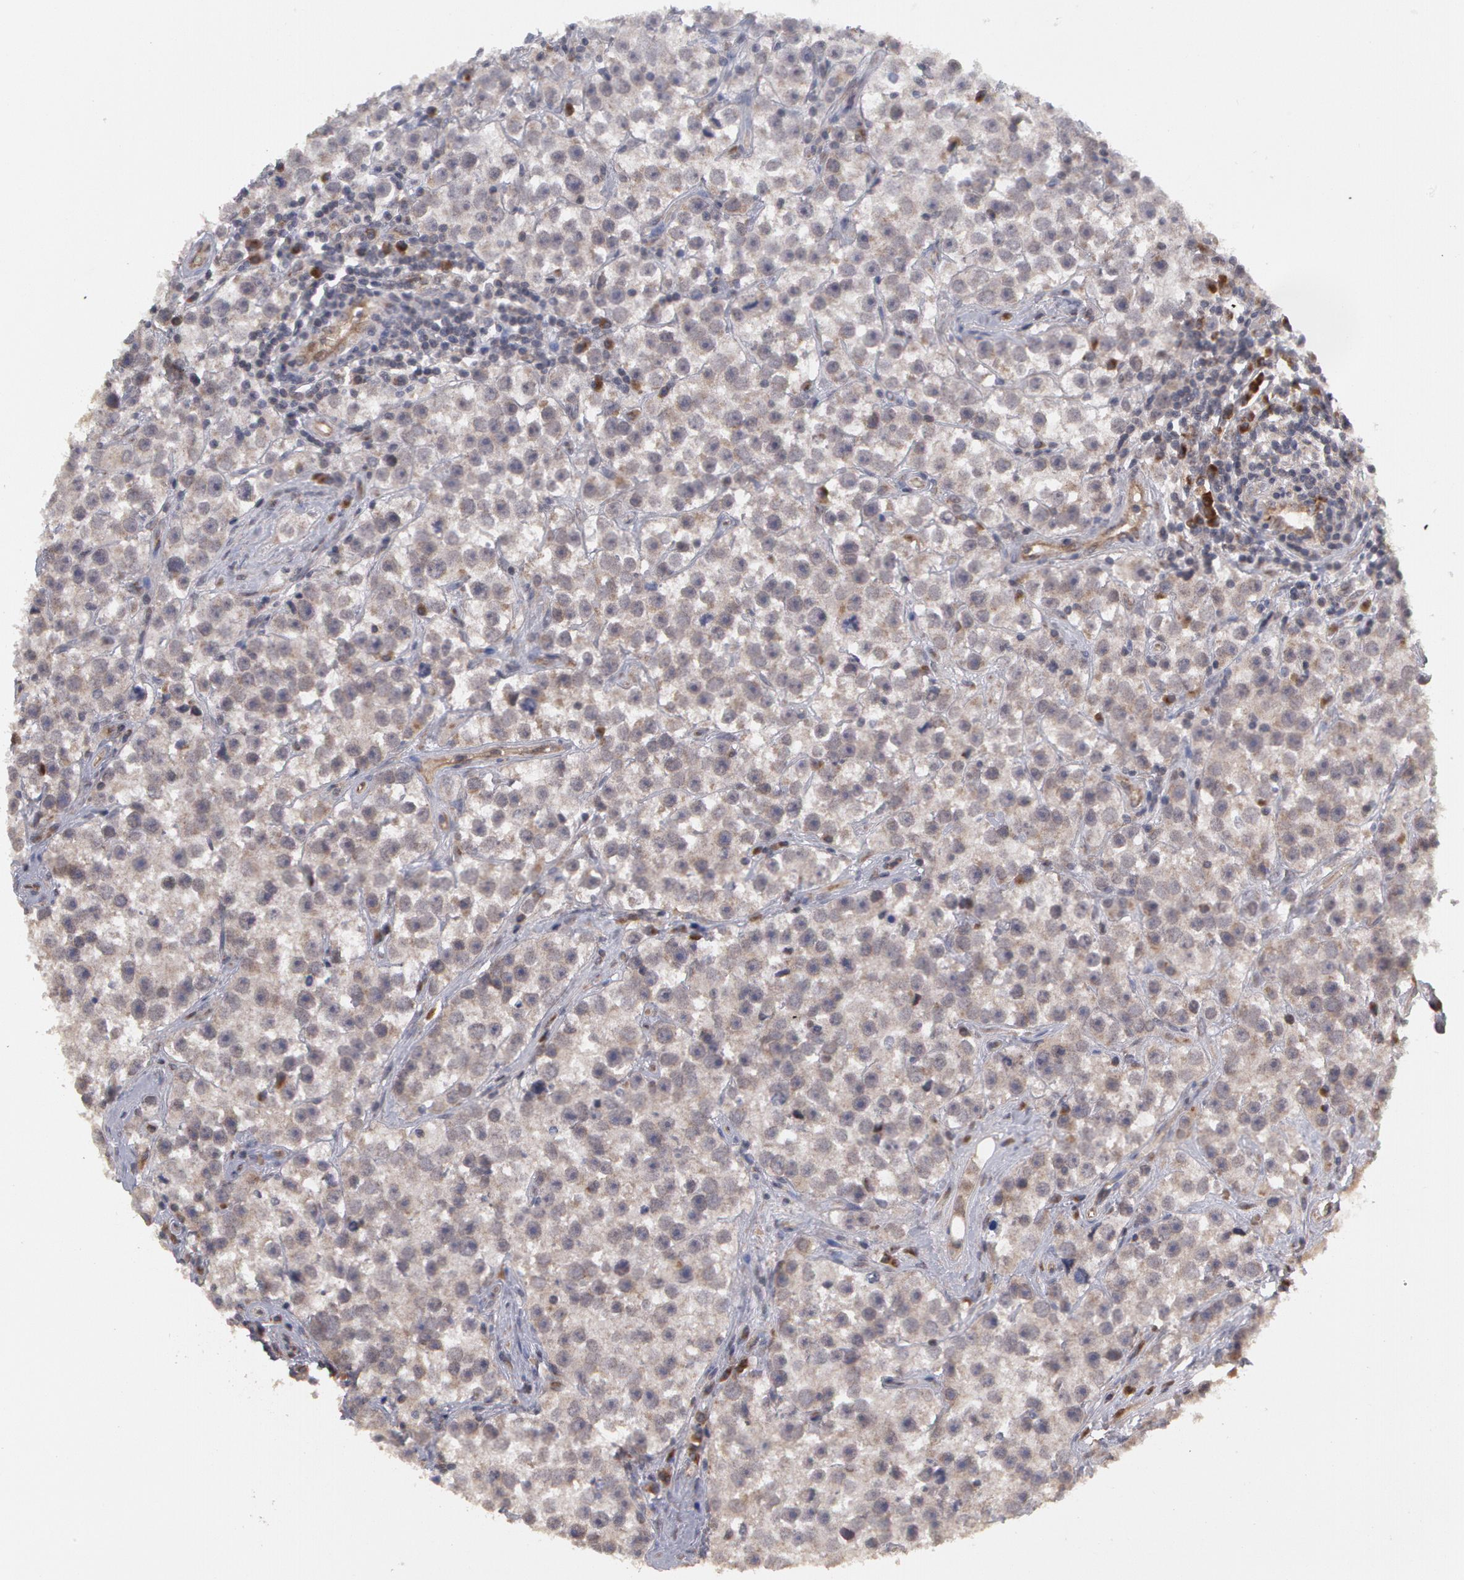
{"staining": {"intensity": "negative", "quantity": "none", "location": "none"}, "tissue": "testis cancer", "cell_type": "Tumor cells", "image_type": "cancer", "snomed": [{"axis": "morphology", "description": "Seminoma, NOS"}, {"axis": "topography", "description": "Testis"}], "caption": "Tumor cells are negative for brown protein staining in seminoma (testis).", "gene": "STX5", "patient": {"sex": "male", "age": 32}}